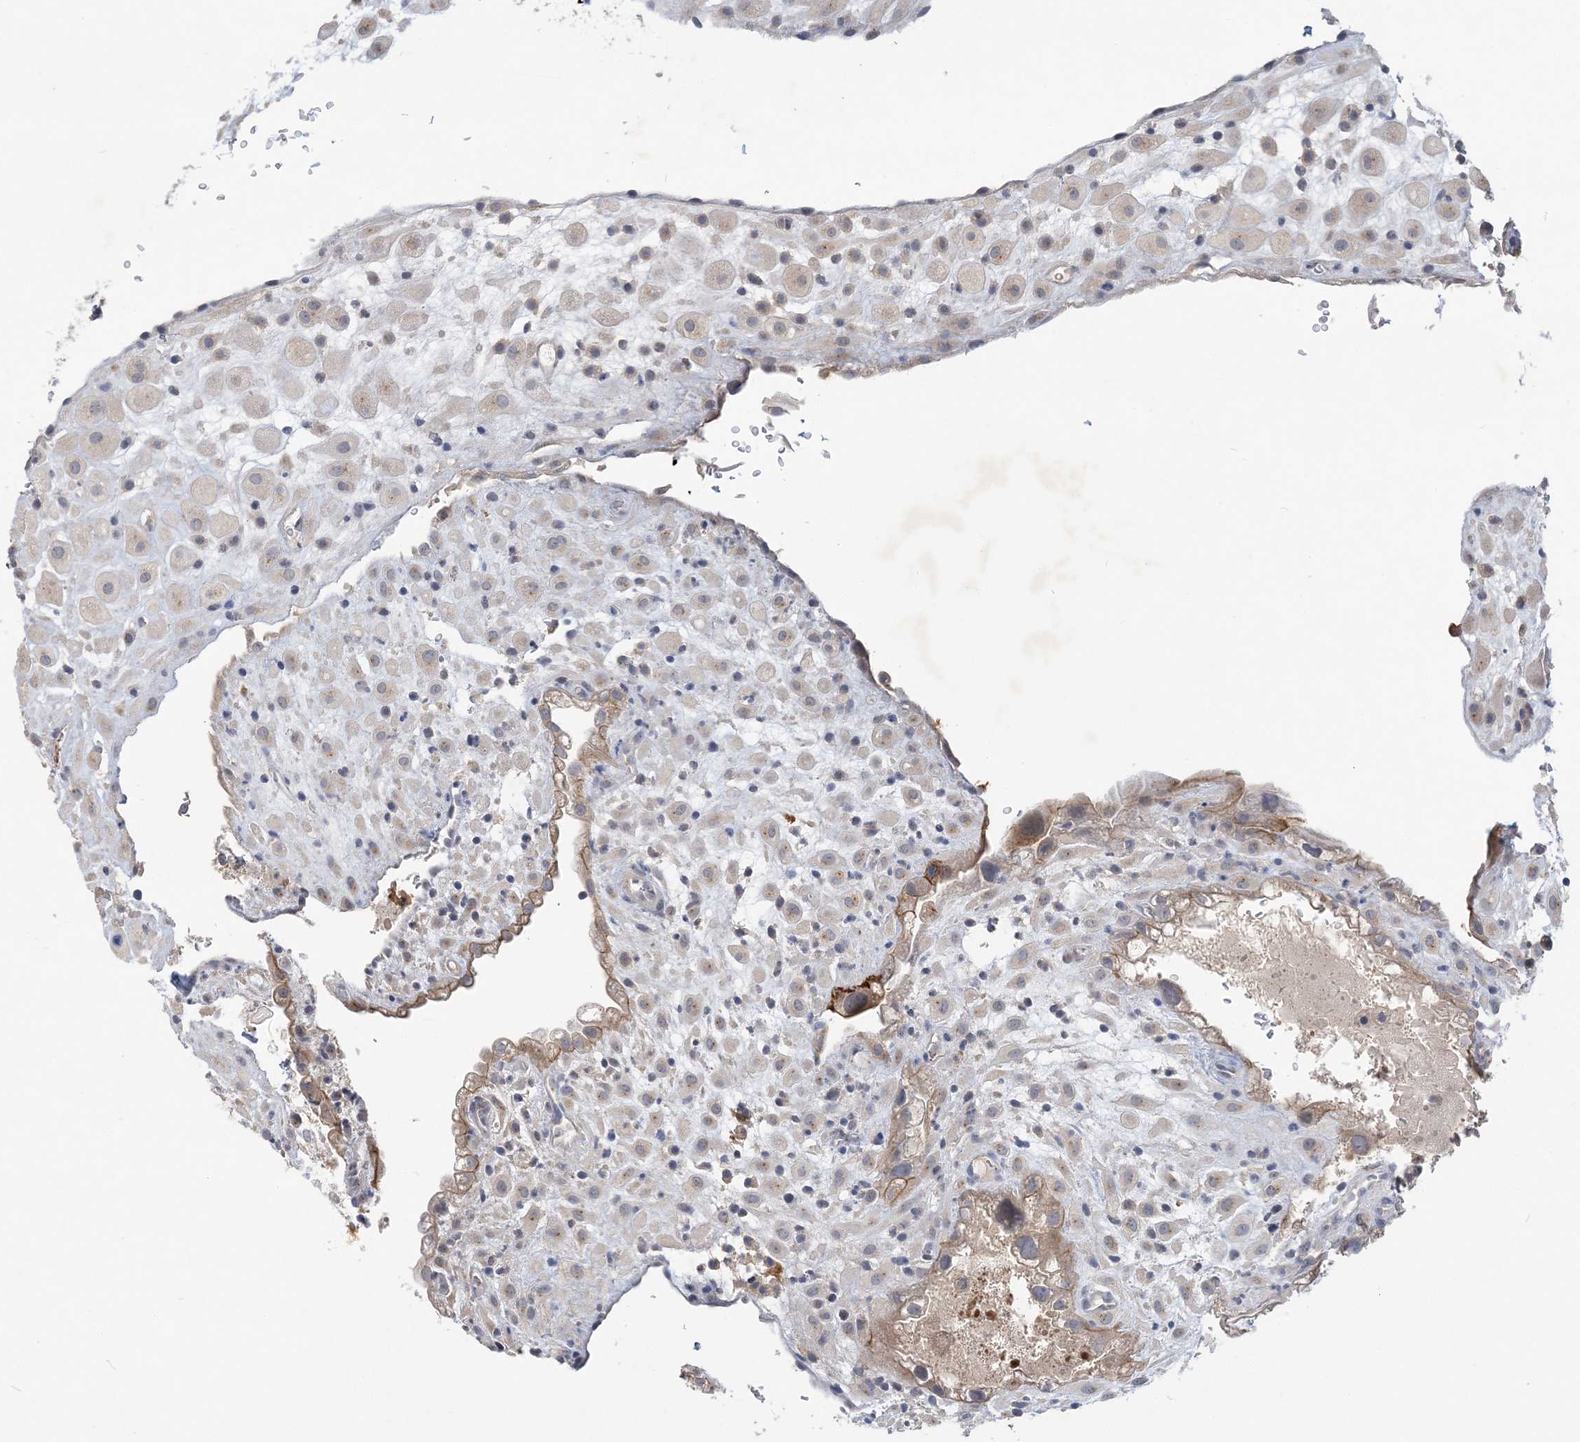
{"staining": {"intensity": "negative", "quantity": "none", "location": "none"}, "tissue": "placenta", "cell_type": "Decidual cells", "image_type": "normal", "snomed": [{"axis": "morphology", "description": "Normal tissue, NOS"}, {"axis": "topography", "description": "Placenta"}], "caption": "Protein analysis of unremarkable placenta exhibits no significant expression in decidual cells. Brightfield microscopy of immunohistochemistry stained with DAB (brown) and hematoxylin (blue), captured at high magnification.", "gene": "ANKRD35", "patient": {"sex": "female", "age": 35}}